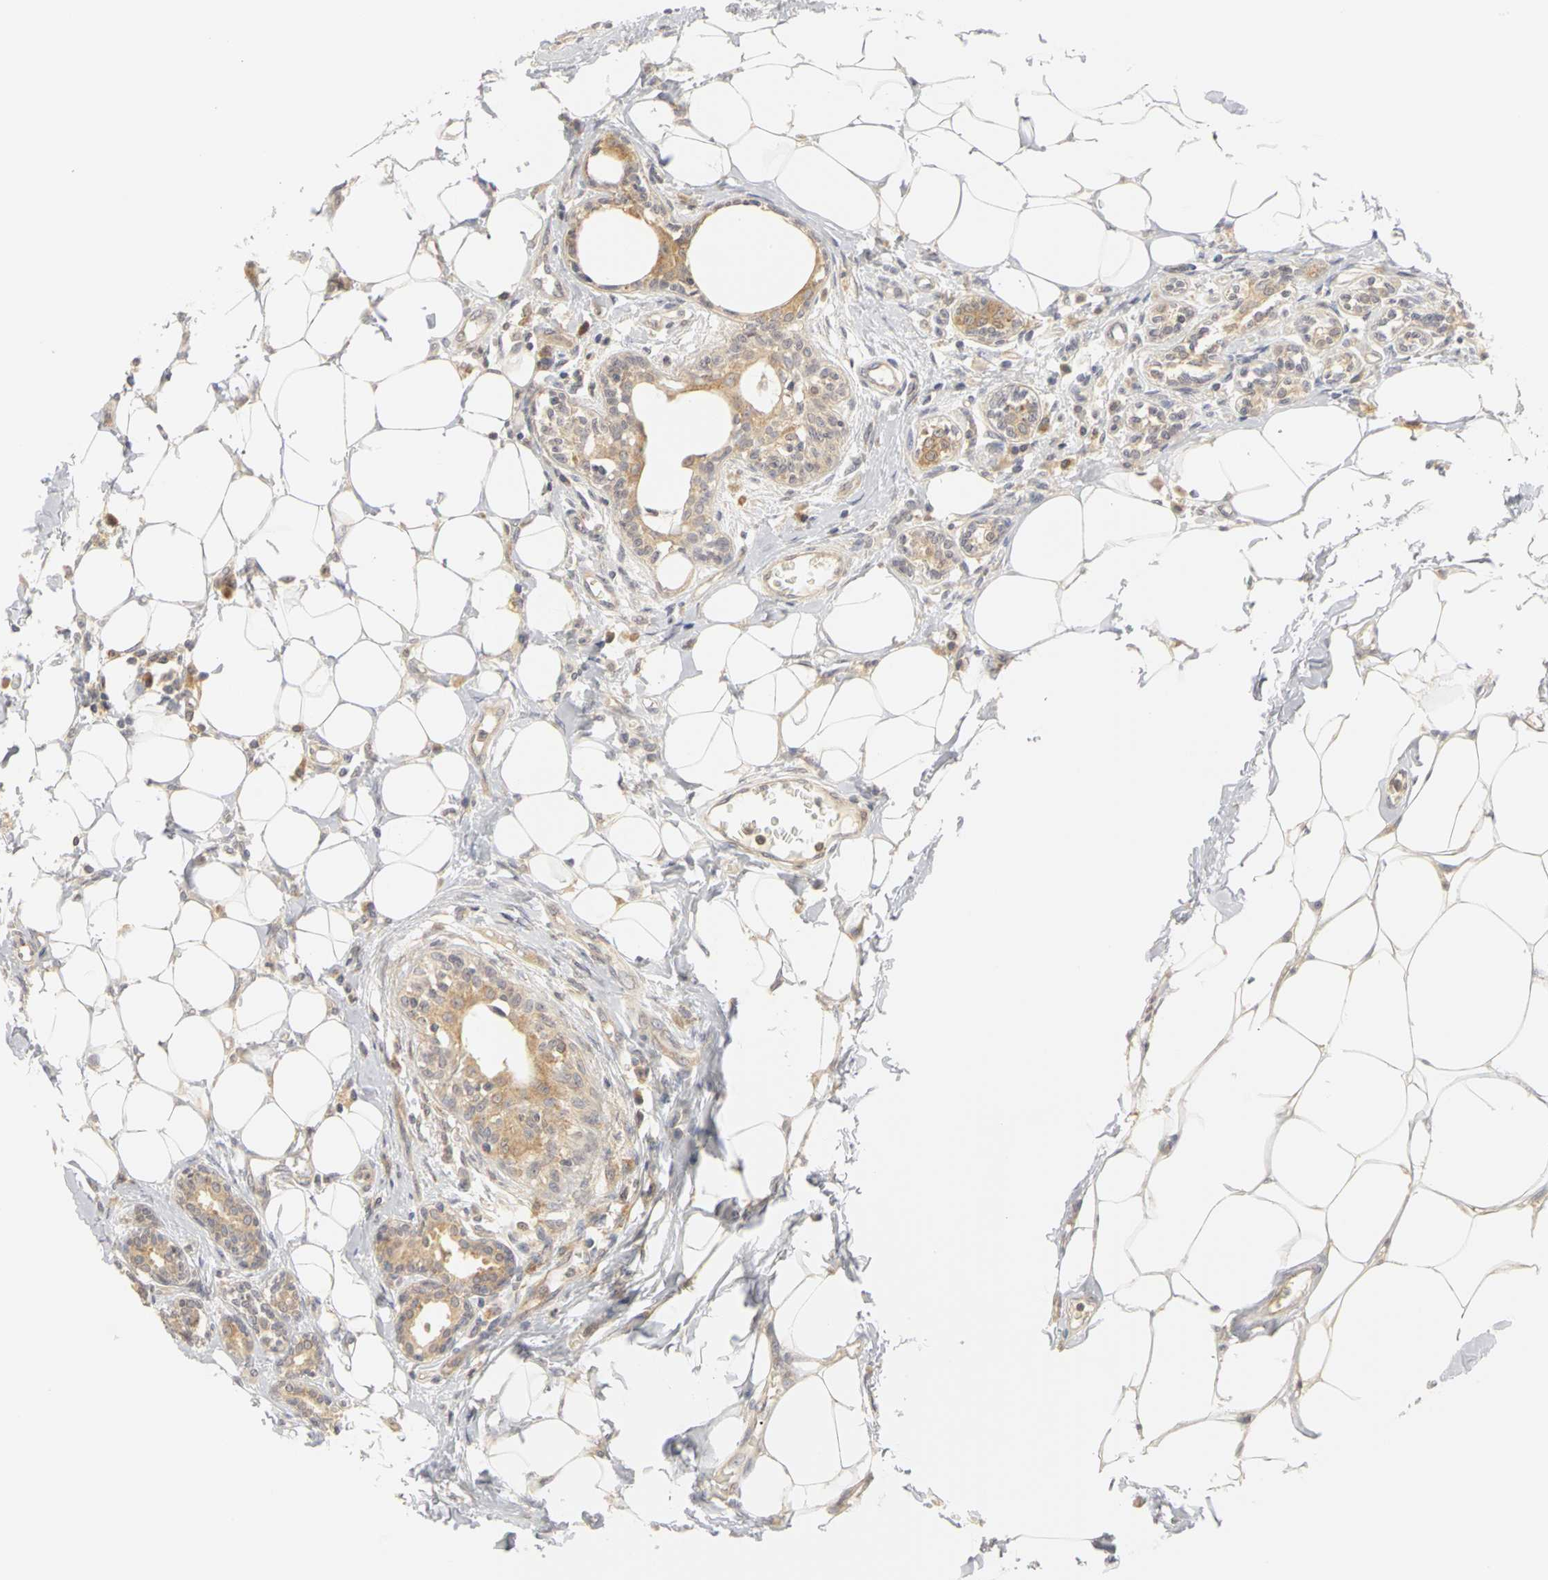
{"staining": {"intensity": "moderate", "quantity": ">75%", "location": "cytoplasmic/membranous"}, "tissue": "breast cancer", "cell_type": "Tumor cells", "image_type": "cancer", "snomed": [{"axis": "morphology", "description": "Duct carcinoma"}, {"axis": "topography", "description": "Breast"}], "caption": "A high-resolution histopathology image shows immunohistochemistry (IHC) staining of breast intraductal carcinoma, which shows moderate cytoplasmic/membranous expression in about >75% of tumor cells. Nuclei are stained in blue.", "gene": "IRAK1", "patient": {"sex": "female", "age": 40}}